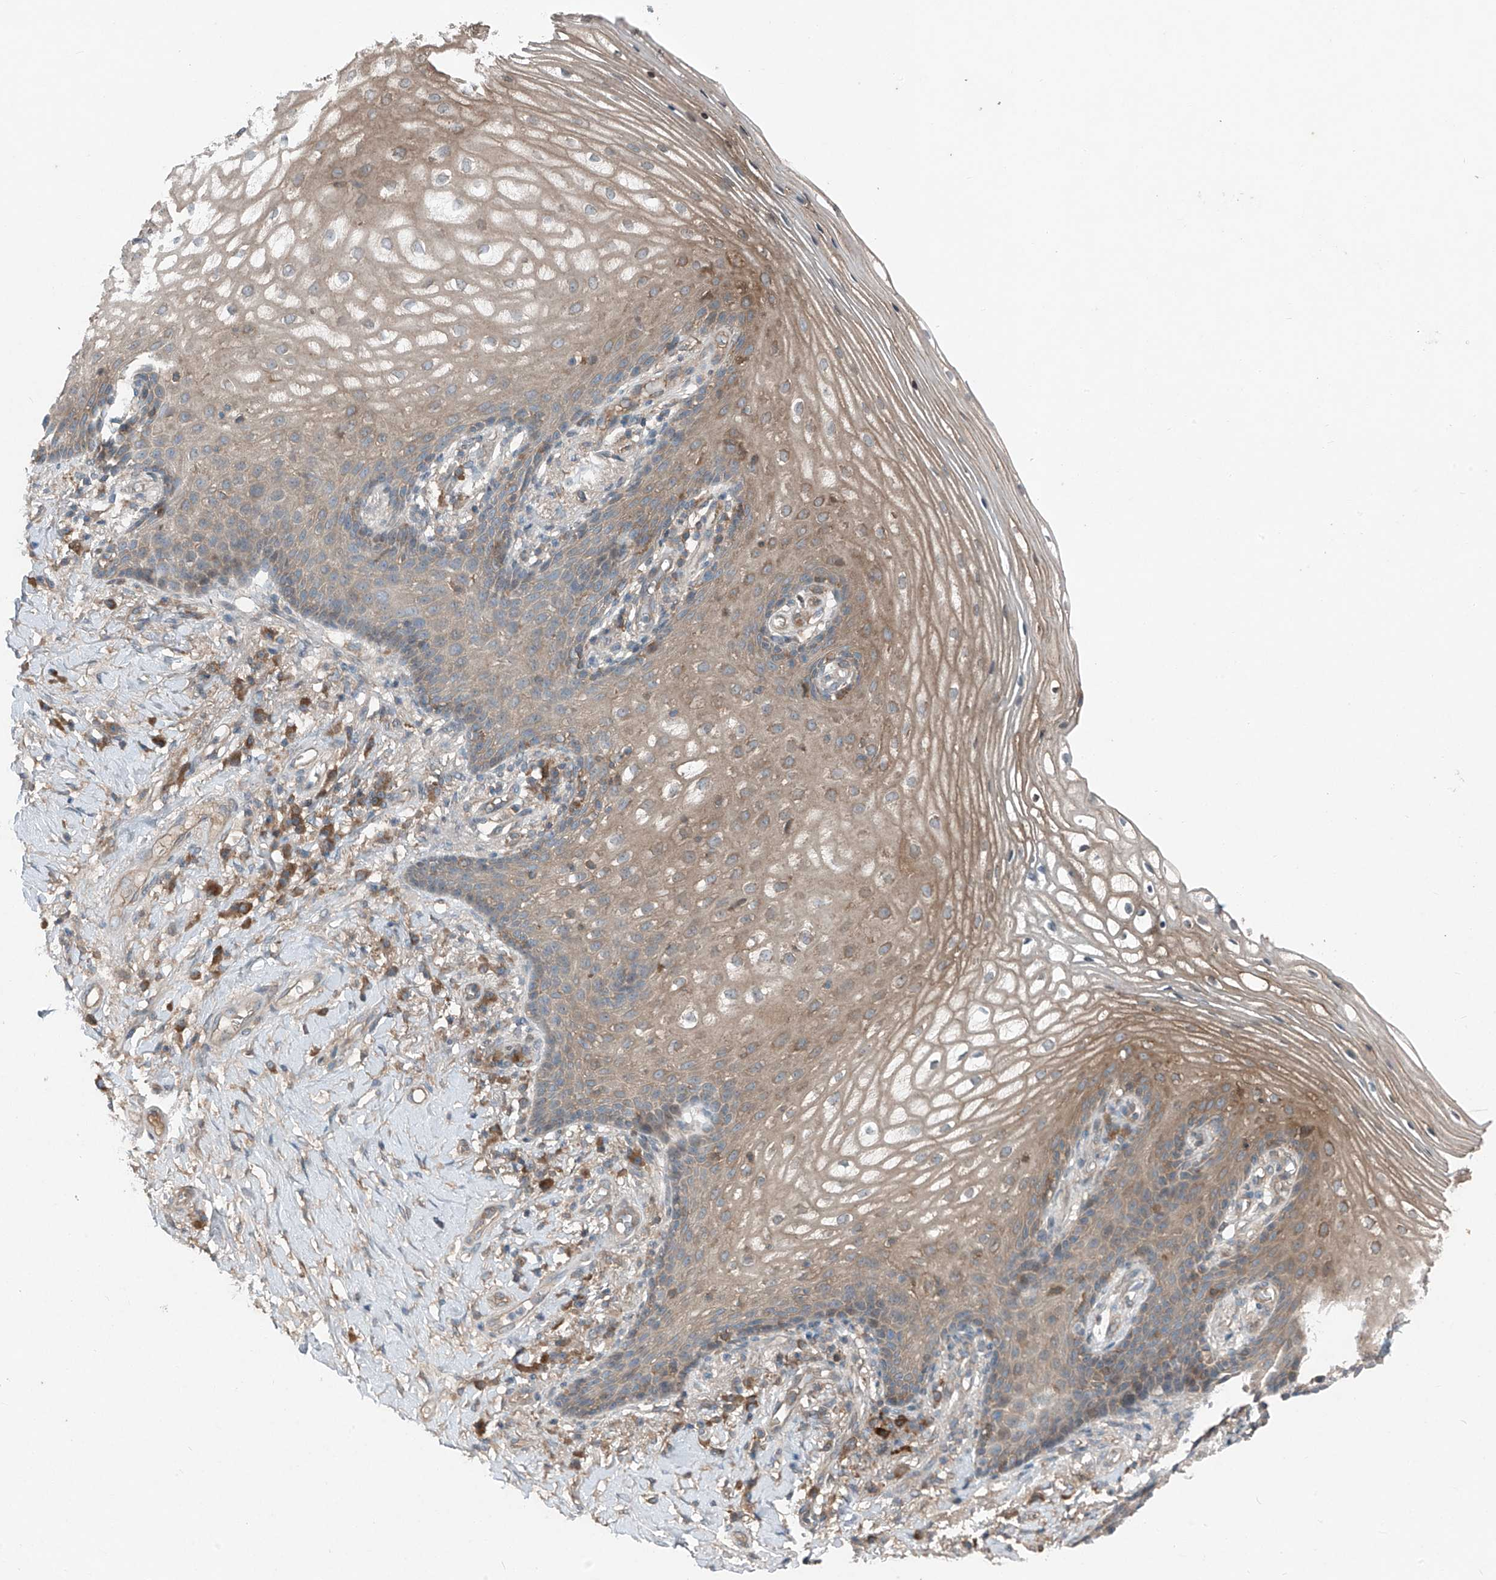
{"staining": {"intensity": "weak", "quantity": "<25%", "location": "cytoplasmic/membranous"}, "tissue": "vagina", "cell_type": "Squamous epithelial cells", "image_type": "normal", "snomed": [{"axis": "morphology", "description": "Normal tissue, NOS"}, {"axis": "topography", "description": "Vagina"}], "caption": "High power microscopy micrograph of an IHC histopathology image of normal vagina, revealing no significant staining in squamous epithelial cells. Nuclei are stained in blue.", "gene": "FOXRED2", "patient": {"sex": "female", "age": 60}}